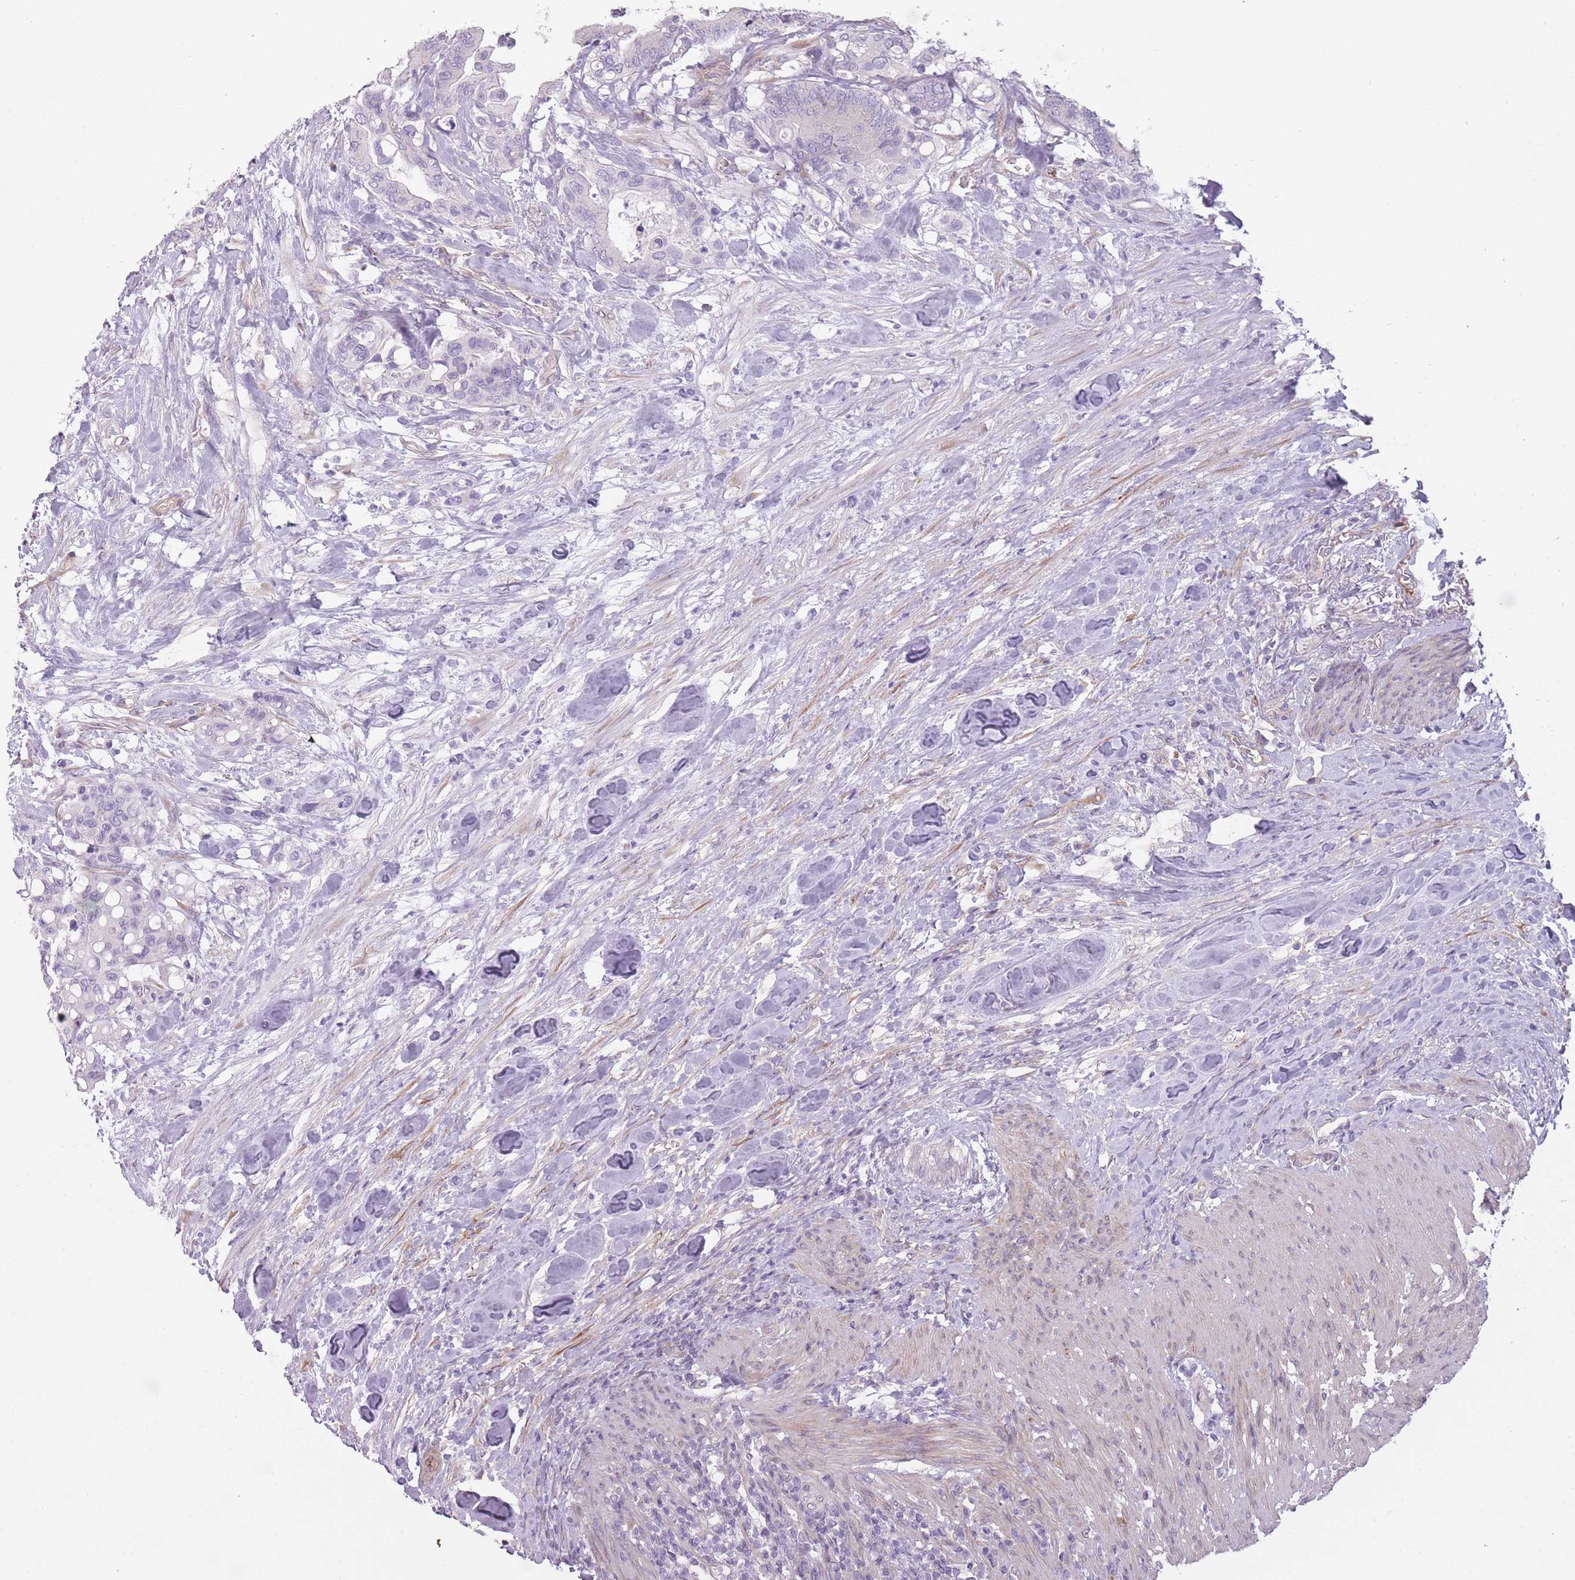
{"staining": {"intensity": "negative", "quantity": "none", "location": "none"}, "tissue": "colorectal cancer", "cell_type": "Tumor cells", "image_type": "cancer", "snomed": [{"axis": "morphology", "description": "Adenocarcinoma, NOS"}, {"axis": "topography", "description": "Colon"}], "caption": "An immunohistochemistry photomicrograph of colorectal cancer (adenocarcinoma) is shown. There is no staining in tumor cells of colorectal cancer (adenocarcinoma).", "gene": "PGRMC2", "patient": {"sex": "male", "age": 82}}